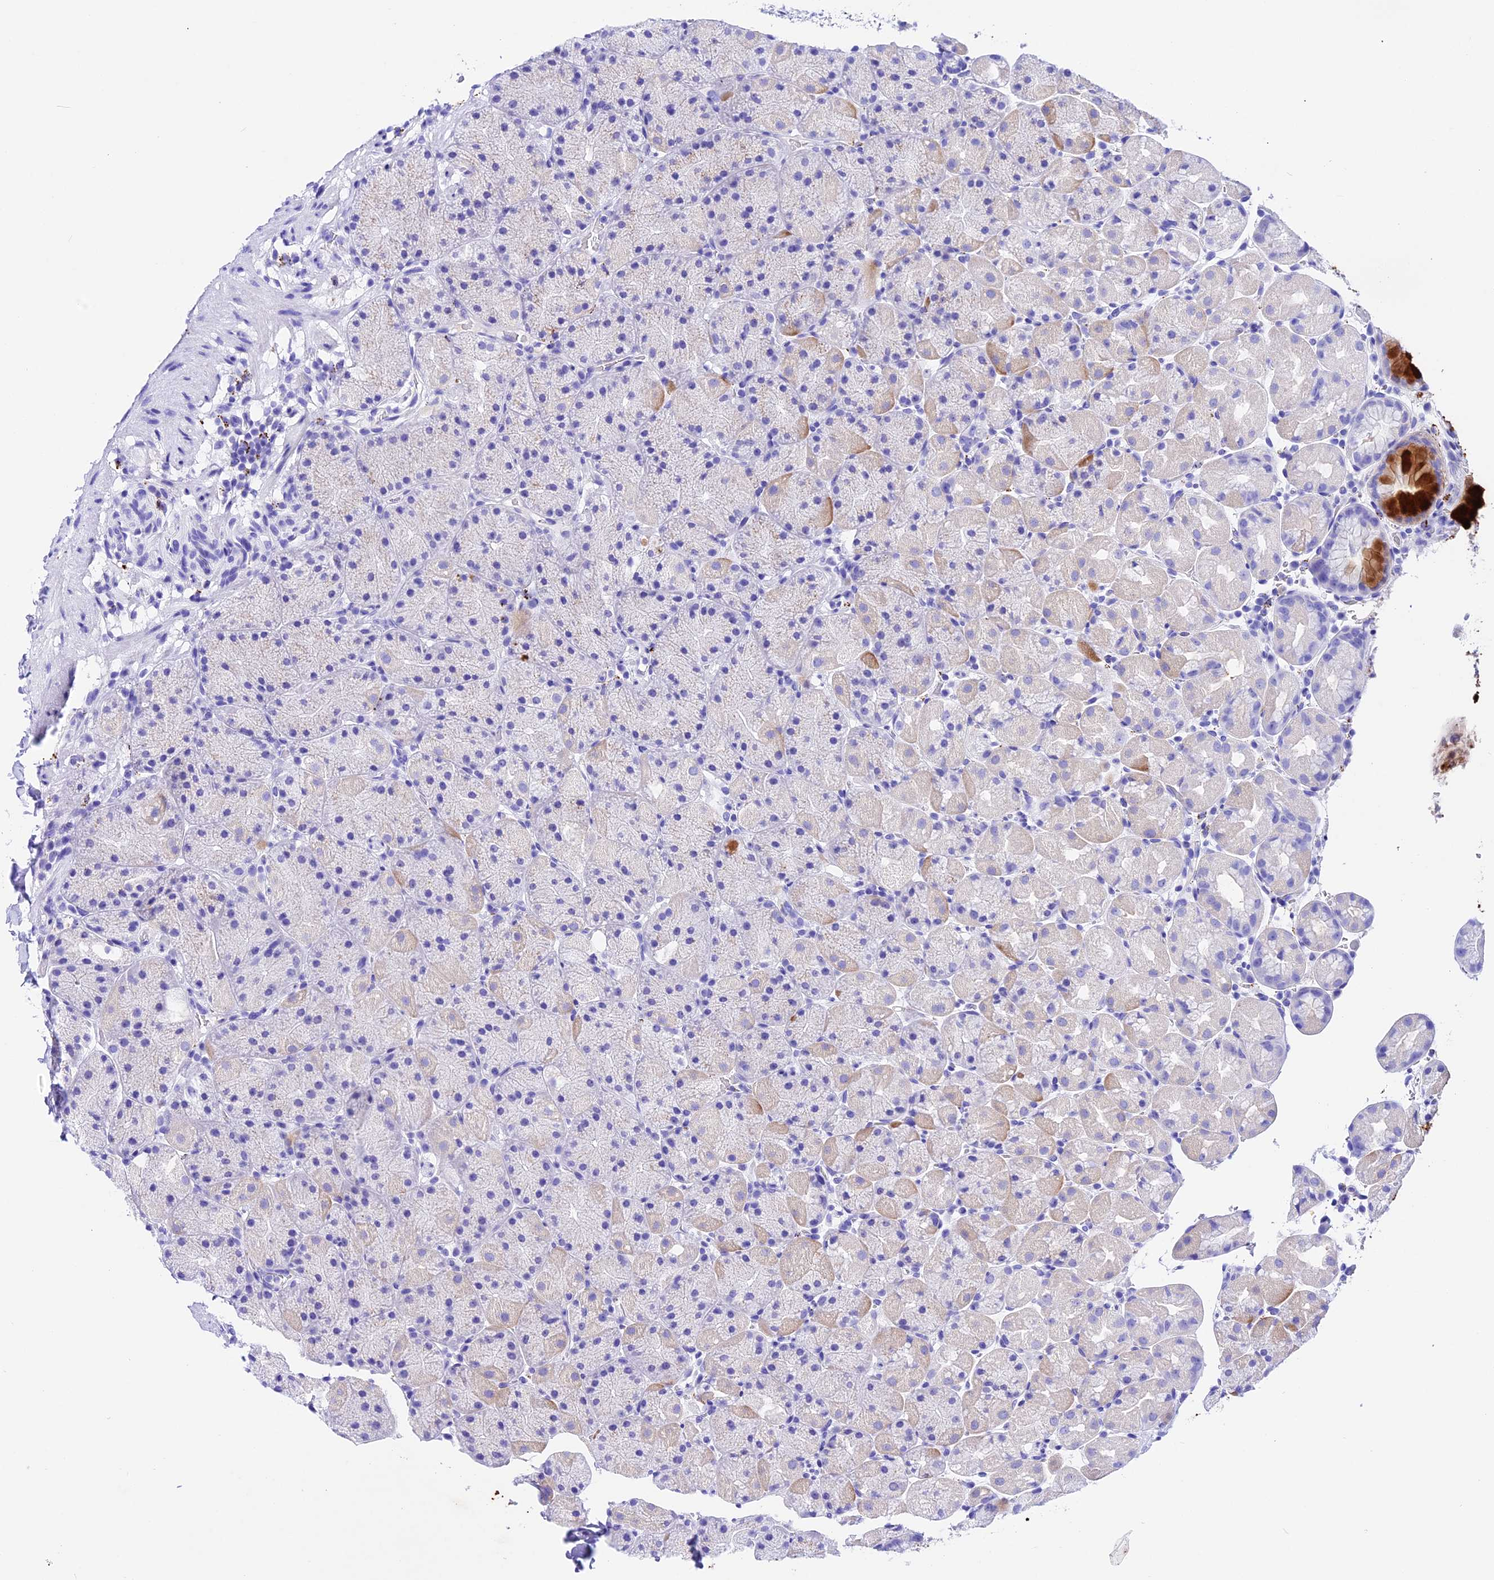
{"staining": {"intensity": "strong", "quantity": "<25%", "location": "cytoplasmic/membranous"}, "tissue": "stomach", "cell_type": "Glandular cells", "image_type": "normal", "snomed": [{"axis": "morphology", "description": "Normal tissue, NOS"}, {"axis": "topography", "description": "Stomach, upper"}, {"axis": "topography", "description": "Stomach, lower"}], "caption": "Immunohistochemical staining of unremarkable stomach reveals strong cytoplasmic/membranous protein positivity in about <25% of glandular cells.", "gene": "PSG11", "patient": {"sex": "male", "age": 67}}